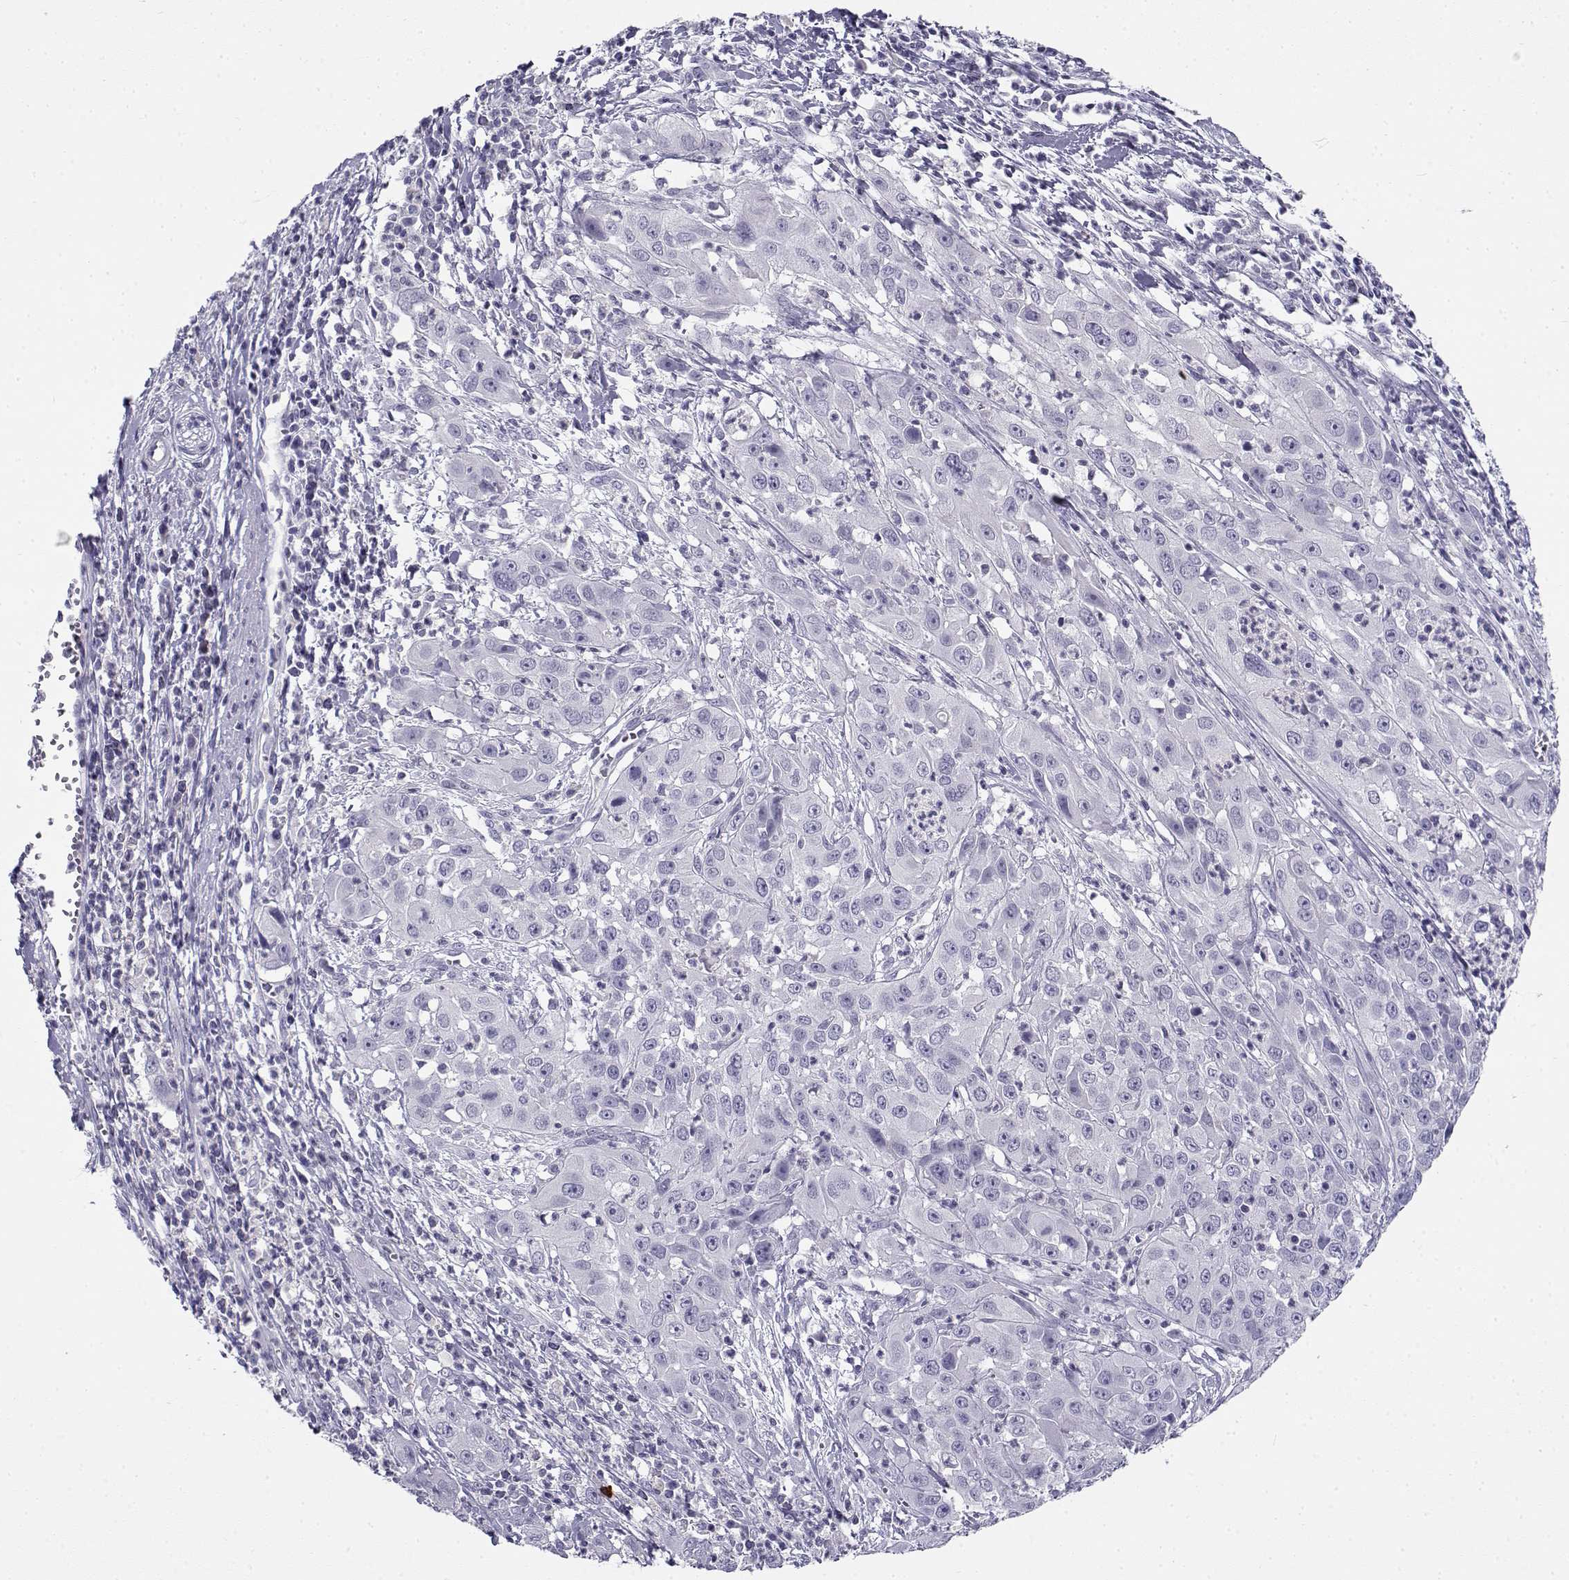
{"staining": {"intensity": "negative", "quantity": "none", "location": "none"}, "tissue": "cervical cancer", "cell_type": "Tumor cells", "image_type": "cancer", "snomed": [{"axis": "morphology", "description": "Squamous cell carcinoma, NOS"}, {"axis": "topography", "description": "Cervix"}], "caption": "Immunohistochemistry (IHC) histopathology image of neoplastic tissue: cervical squamous cell carcinoma stained with DAB (3,3'-diaminobenzidine) shows no significant protein staining in tumor cells.", "gene": "FAM166A", "patient": {"sex": "female", "age": 32}}